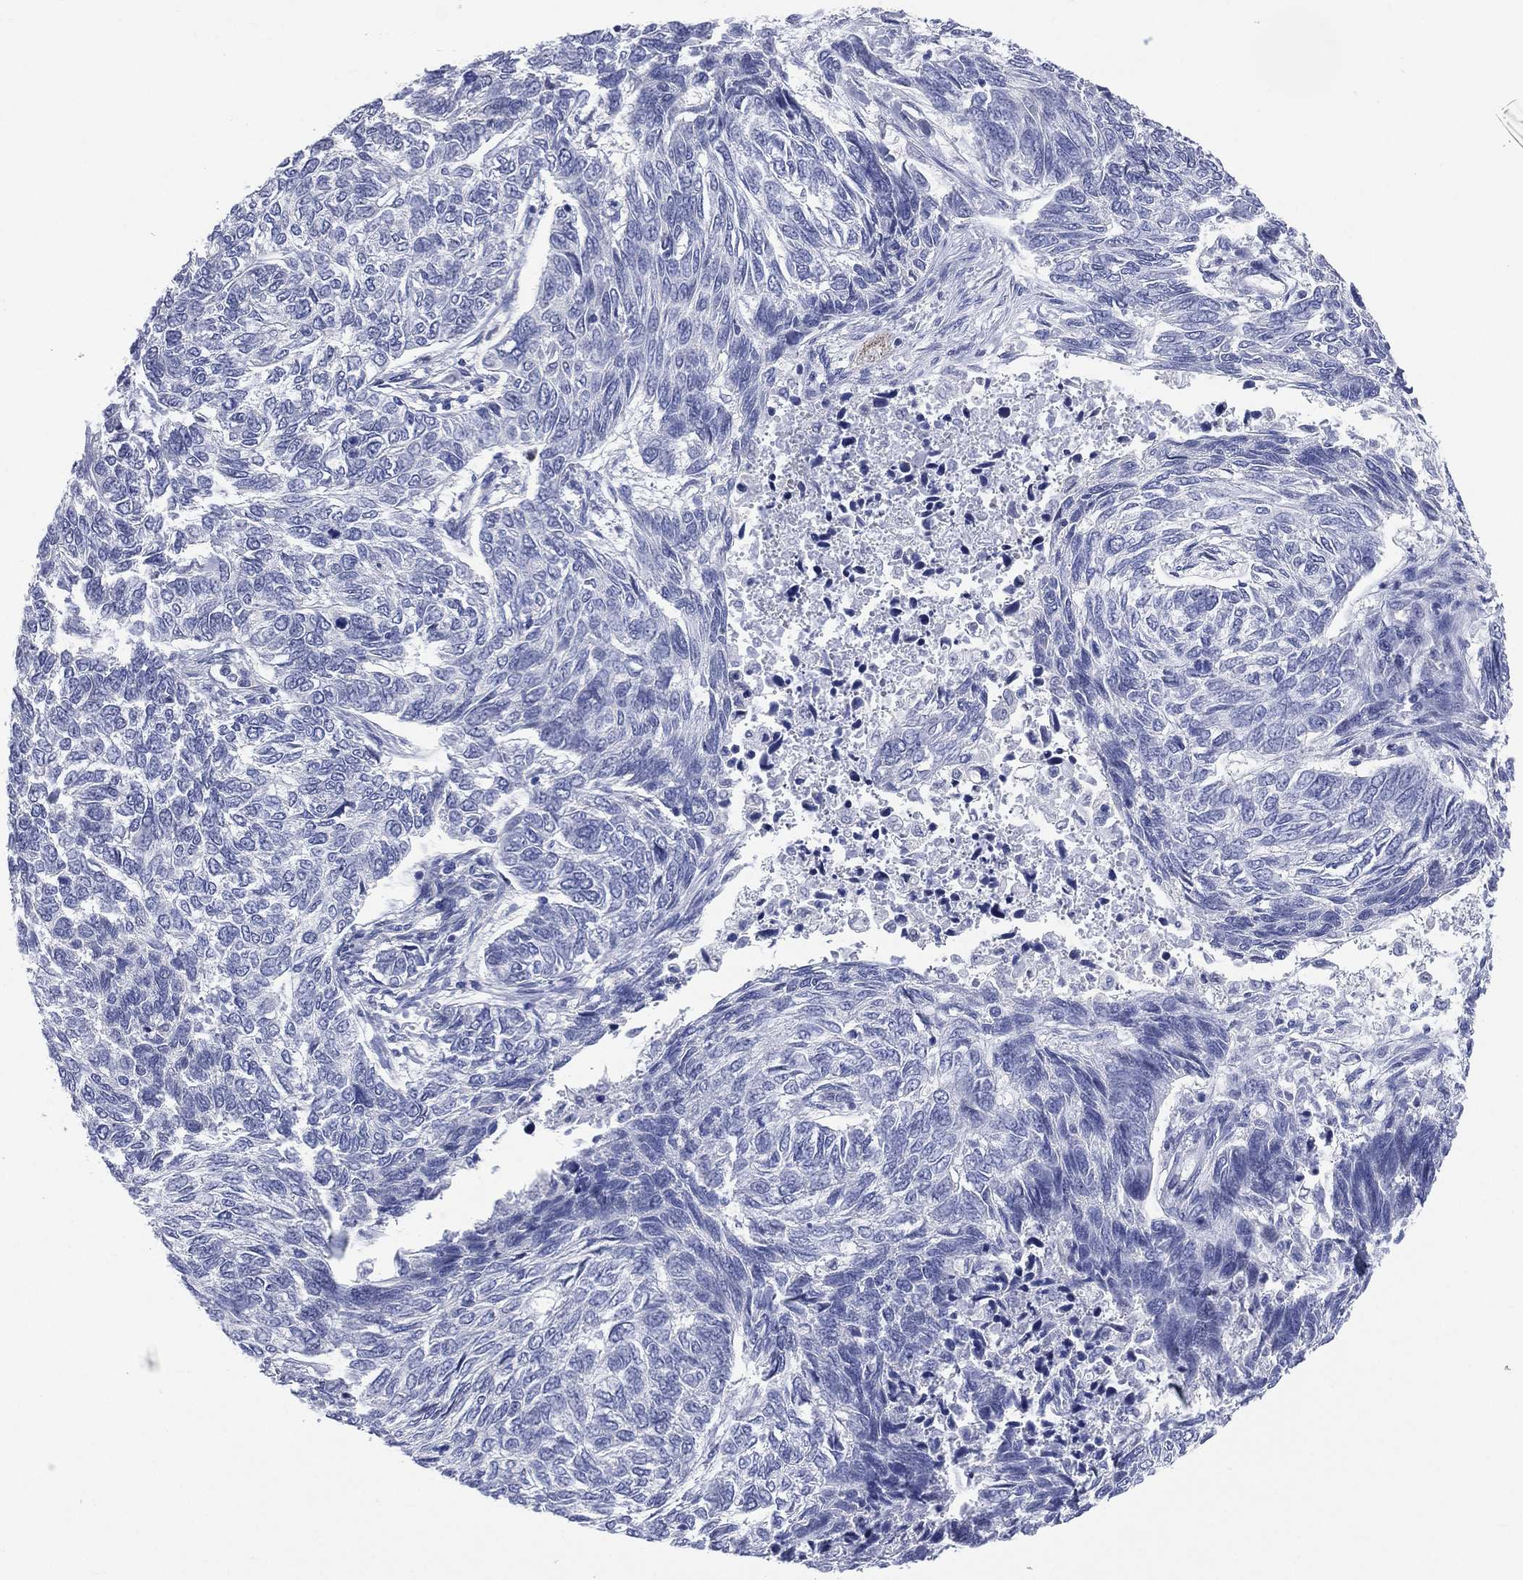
{"staining": {"intensity": "negative", "quantity": "none", "location": "none"}, "tissue": "skin cancer", "cell_type": "Tumor cells", "image_type": "cancer", "snomed": [{"axis": "morphology", "description": "Basal cell carcinoma"}, {"axis": "topography", "description": "Skin"}], "caption": "DAB immunohistochemical staining of human basal cell carcinoma (skin) displays no significant positivity in tumor cells.", "gene": "AKAP3", "patient": {"sex": "female", "age": 65}}